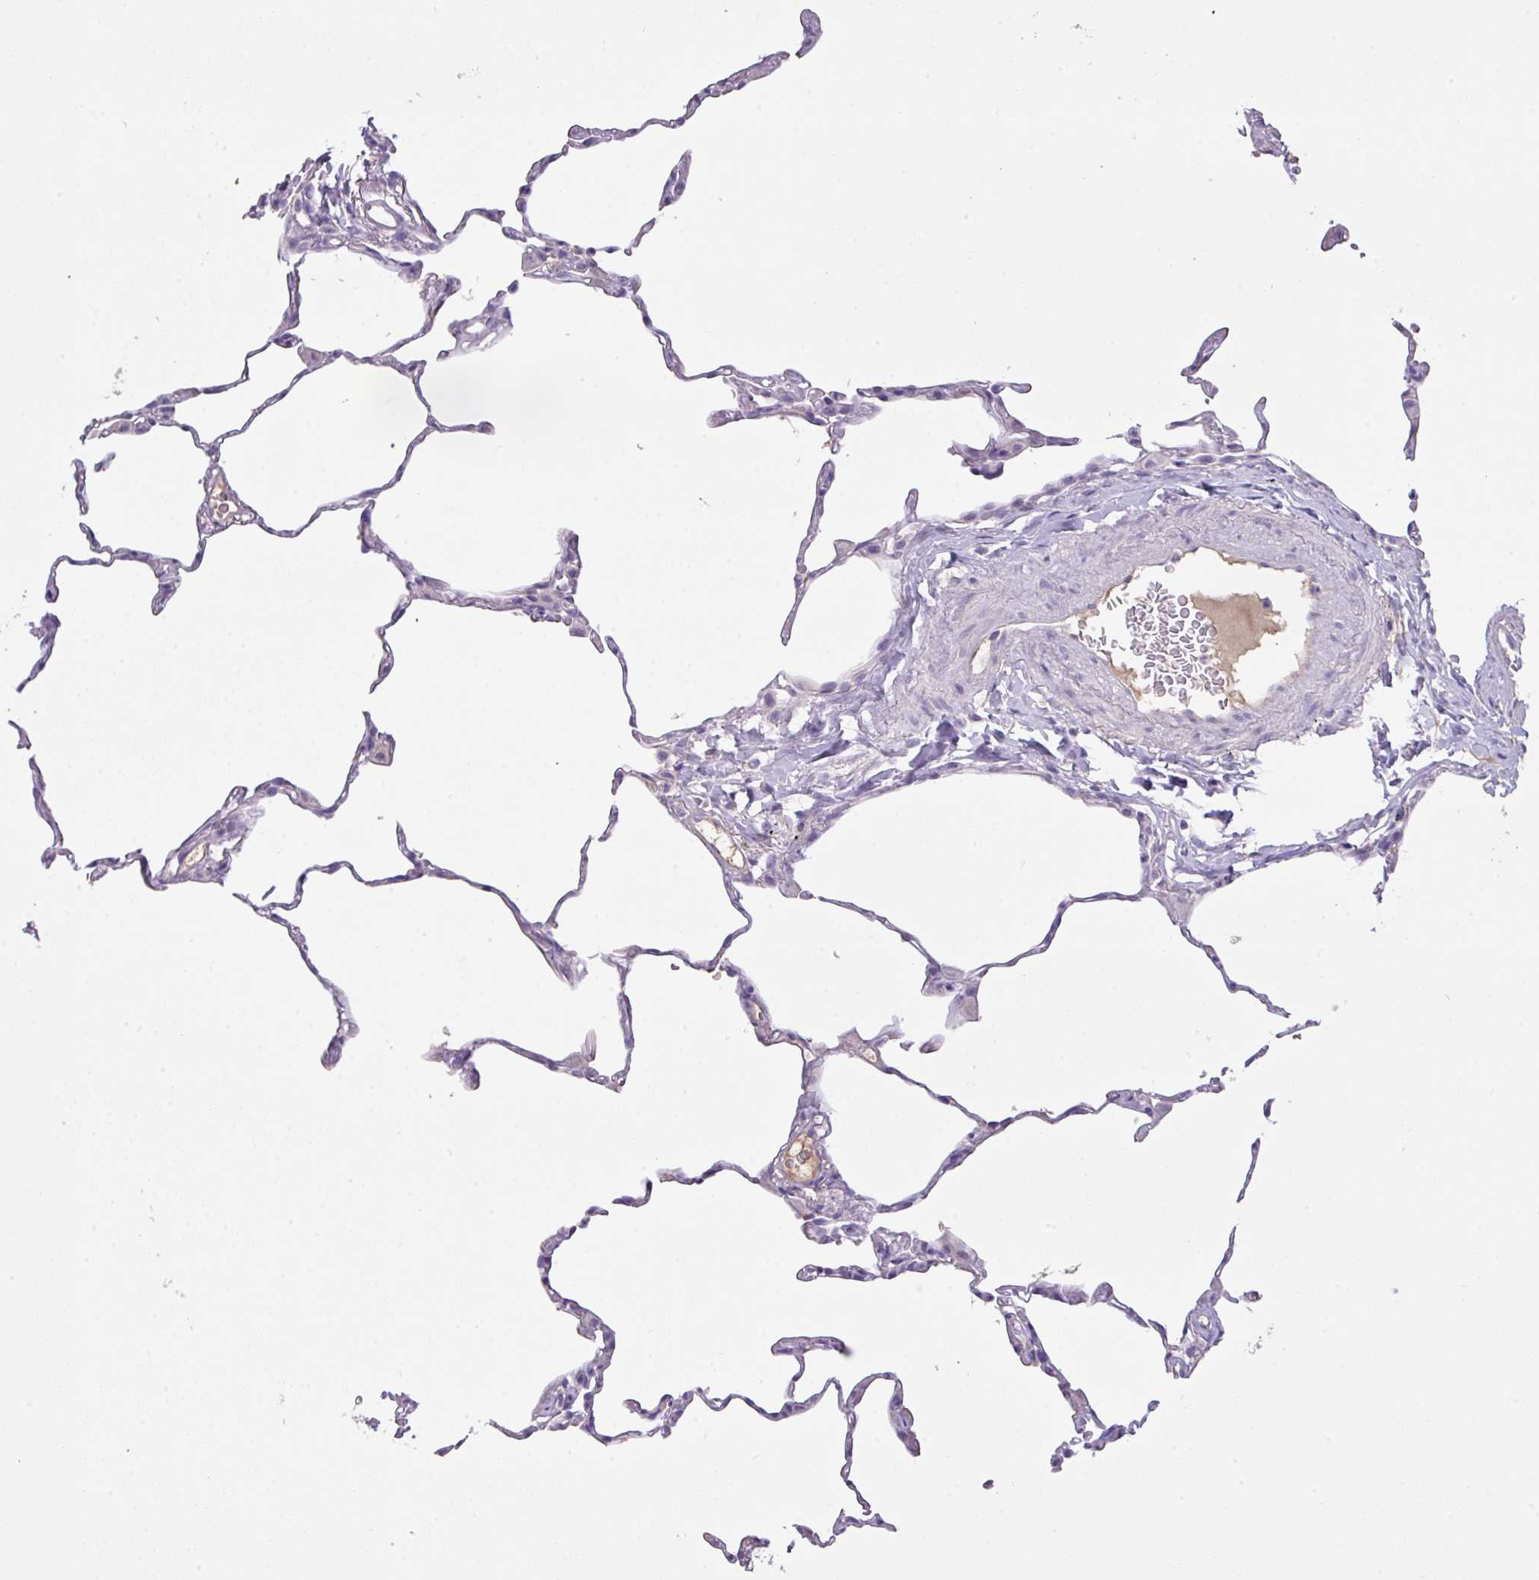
{"staining": {"intensity": "negative", "quantity": "none", "location": "none"}, "tissue": "lung", "cell_type": "Alveolar cells", "image_type": "normal", "snomed": [{"axis": "morphology", "description": "Normal tissue, NOS"}, {"axis": "topography", "description": "Lung"}], "caption": "IHC histopathology image of unremarkable lung: lung stained with DAB displays no significant protein positivity in alveolar cells. (Stains: DAB IHC with hematoxylin counter stain, Microscopy: brightfield microscopy at high magnification).", "gene": "OR6C6", "patient": {"sex": "female", "age": 57}}